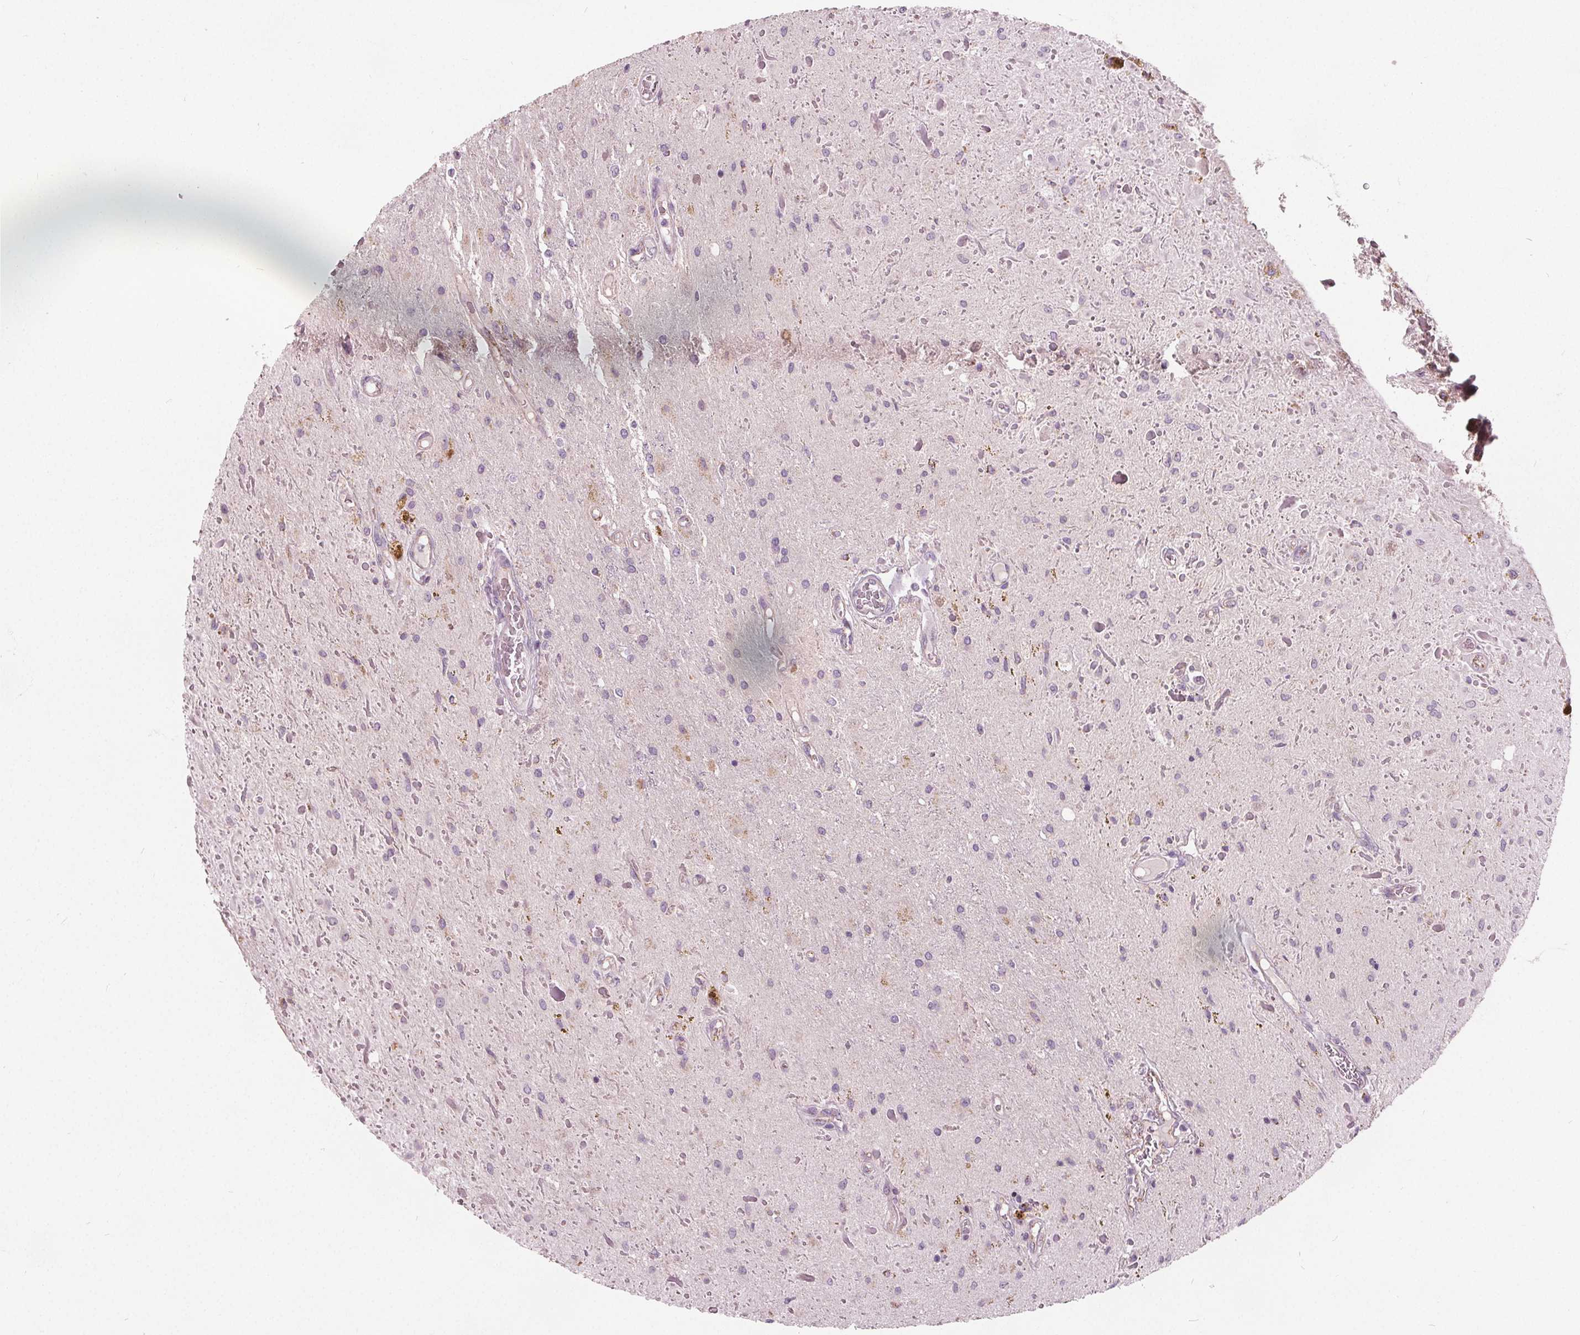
{"staining": {"intensity": "negative", "quantity": "none", "location": "none"}, "tissue": "glioma", "cell_type": "Tumor cells", "image_type": "cancer", "snomed": [{"axis": "morphology", "description": "Glioma, malignant, Low grade"}, {"axis": "topography", "description": "Cerebellum"}], "caption": "Low-grade glioma (malignant) was stained to show a protein in brown. There is no significant positivity in tumor cells.", "gene": "ECI2", "patient": {"sex": "female", "age": 14}}